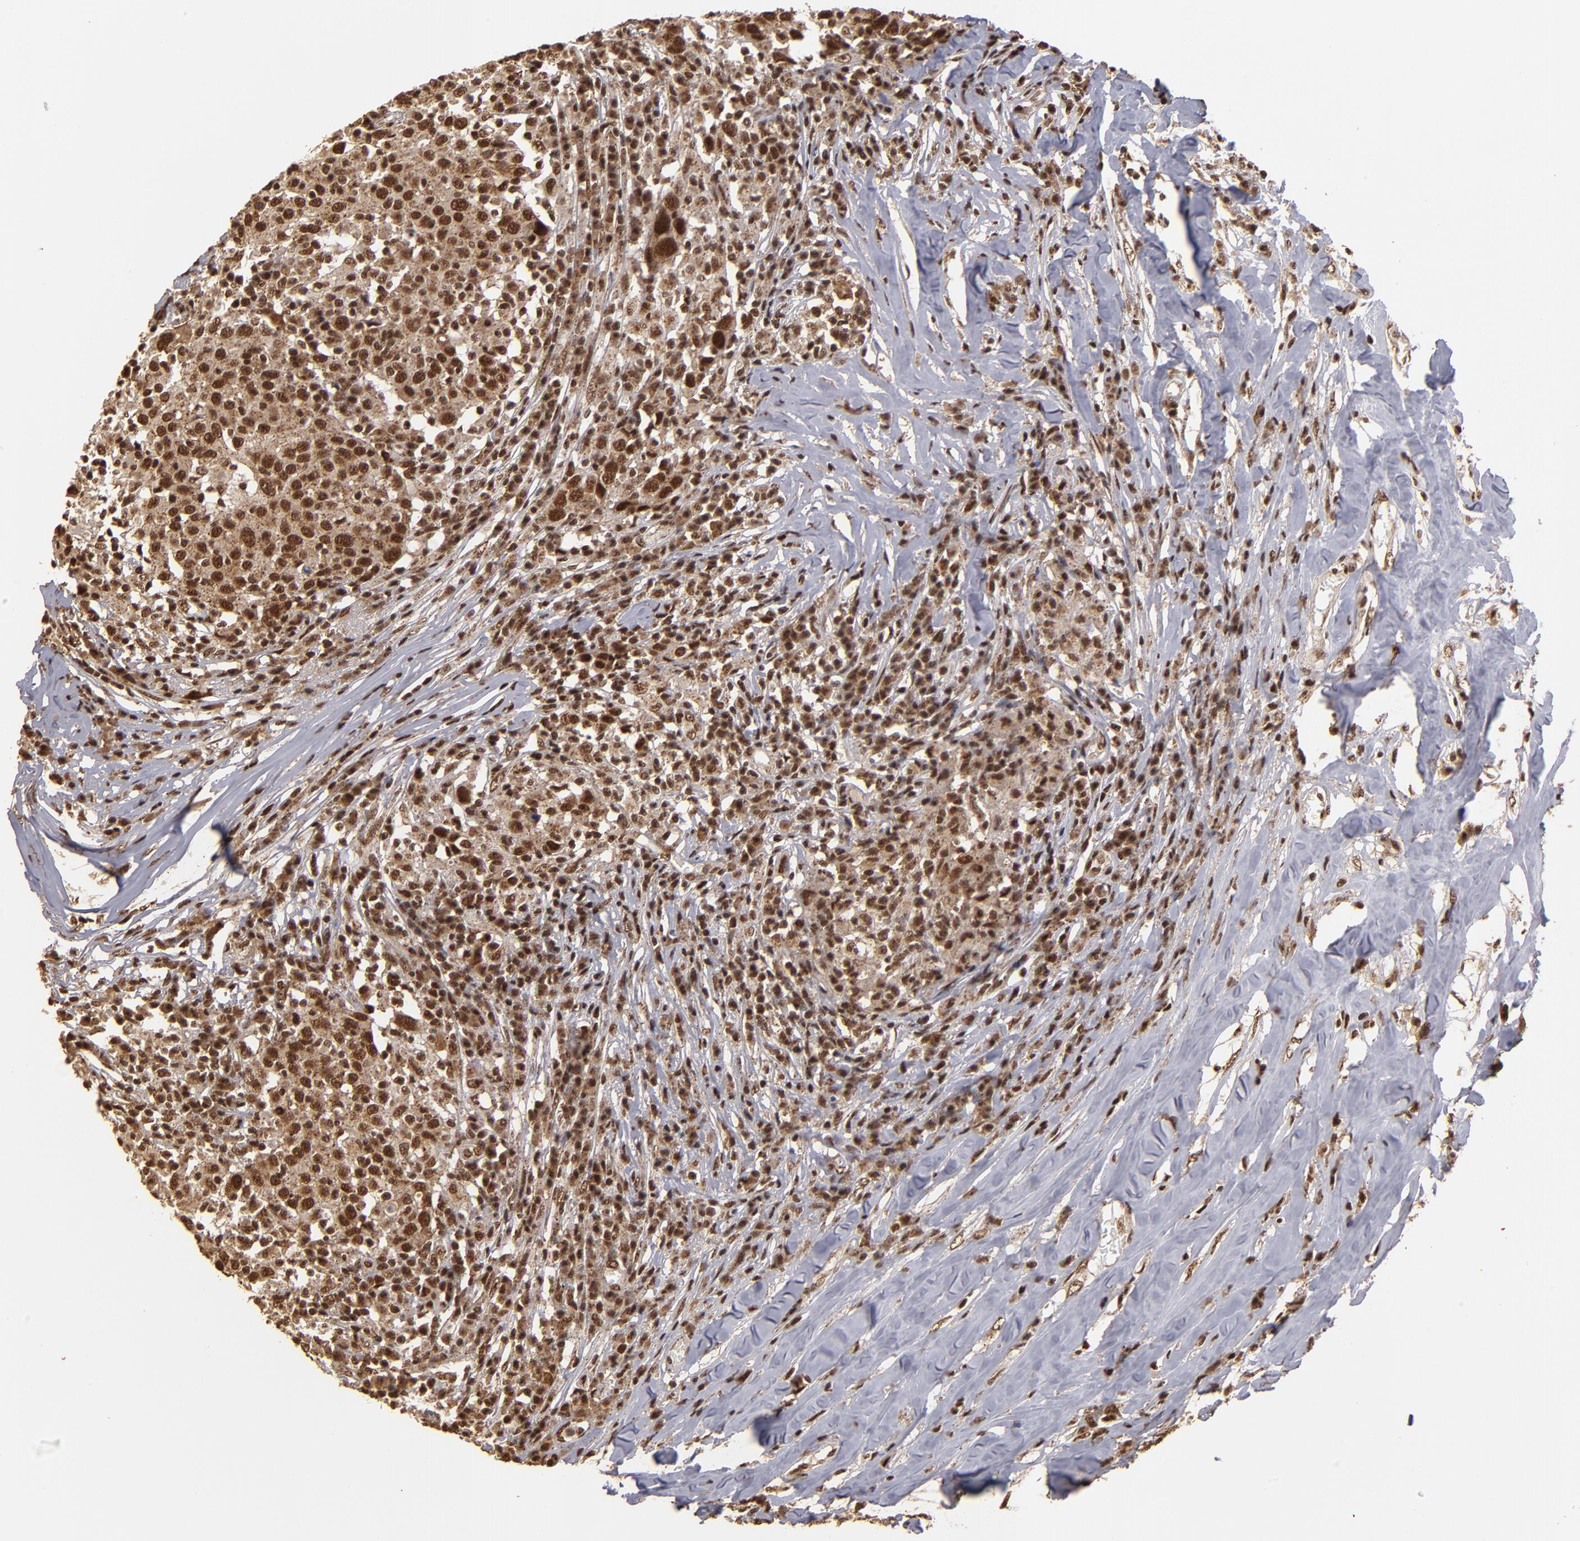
{"staining": {"intensity": "strong", "quantity": ">75%", "location": "cytoplasmic/membranous,nuclear"}, "tissue": "head and neck cancer", "cell_type": "Tumor cells", "image_type": "cancer", "snomed": [{"axis": "morphology", "description": "Adenocarcinoma, NOS"}, {"axis": "topography", "description": "Salivary gland"}, {"axis": "topography", "description": "Head-Neck"}], "caption": "DAB (3,3'-diaminobenzidine) immunohistochemical staining of human adenocarcinoma (head and neck) reveals strong cytoplasmic/membranous and nuclear protein positivity in about >75% of tumor cells.", "gene": "SNW1", "patient": {"sex": "female", "age": 65}}